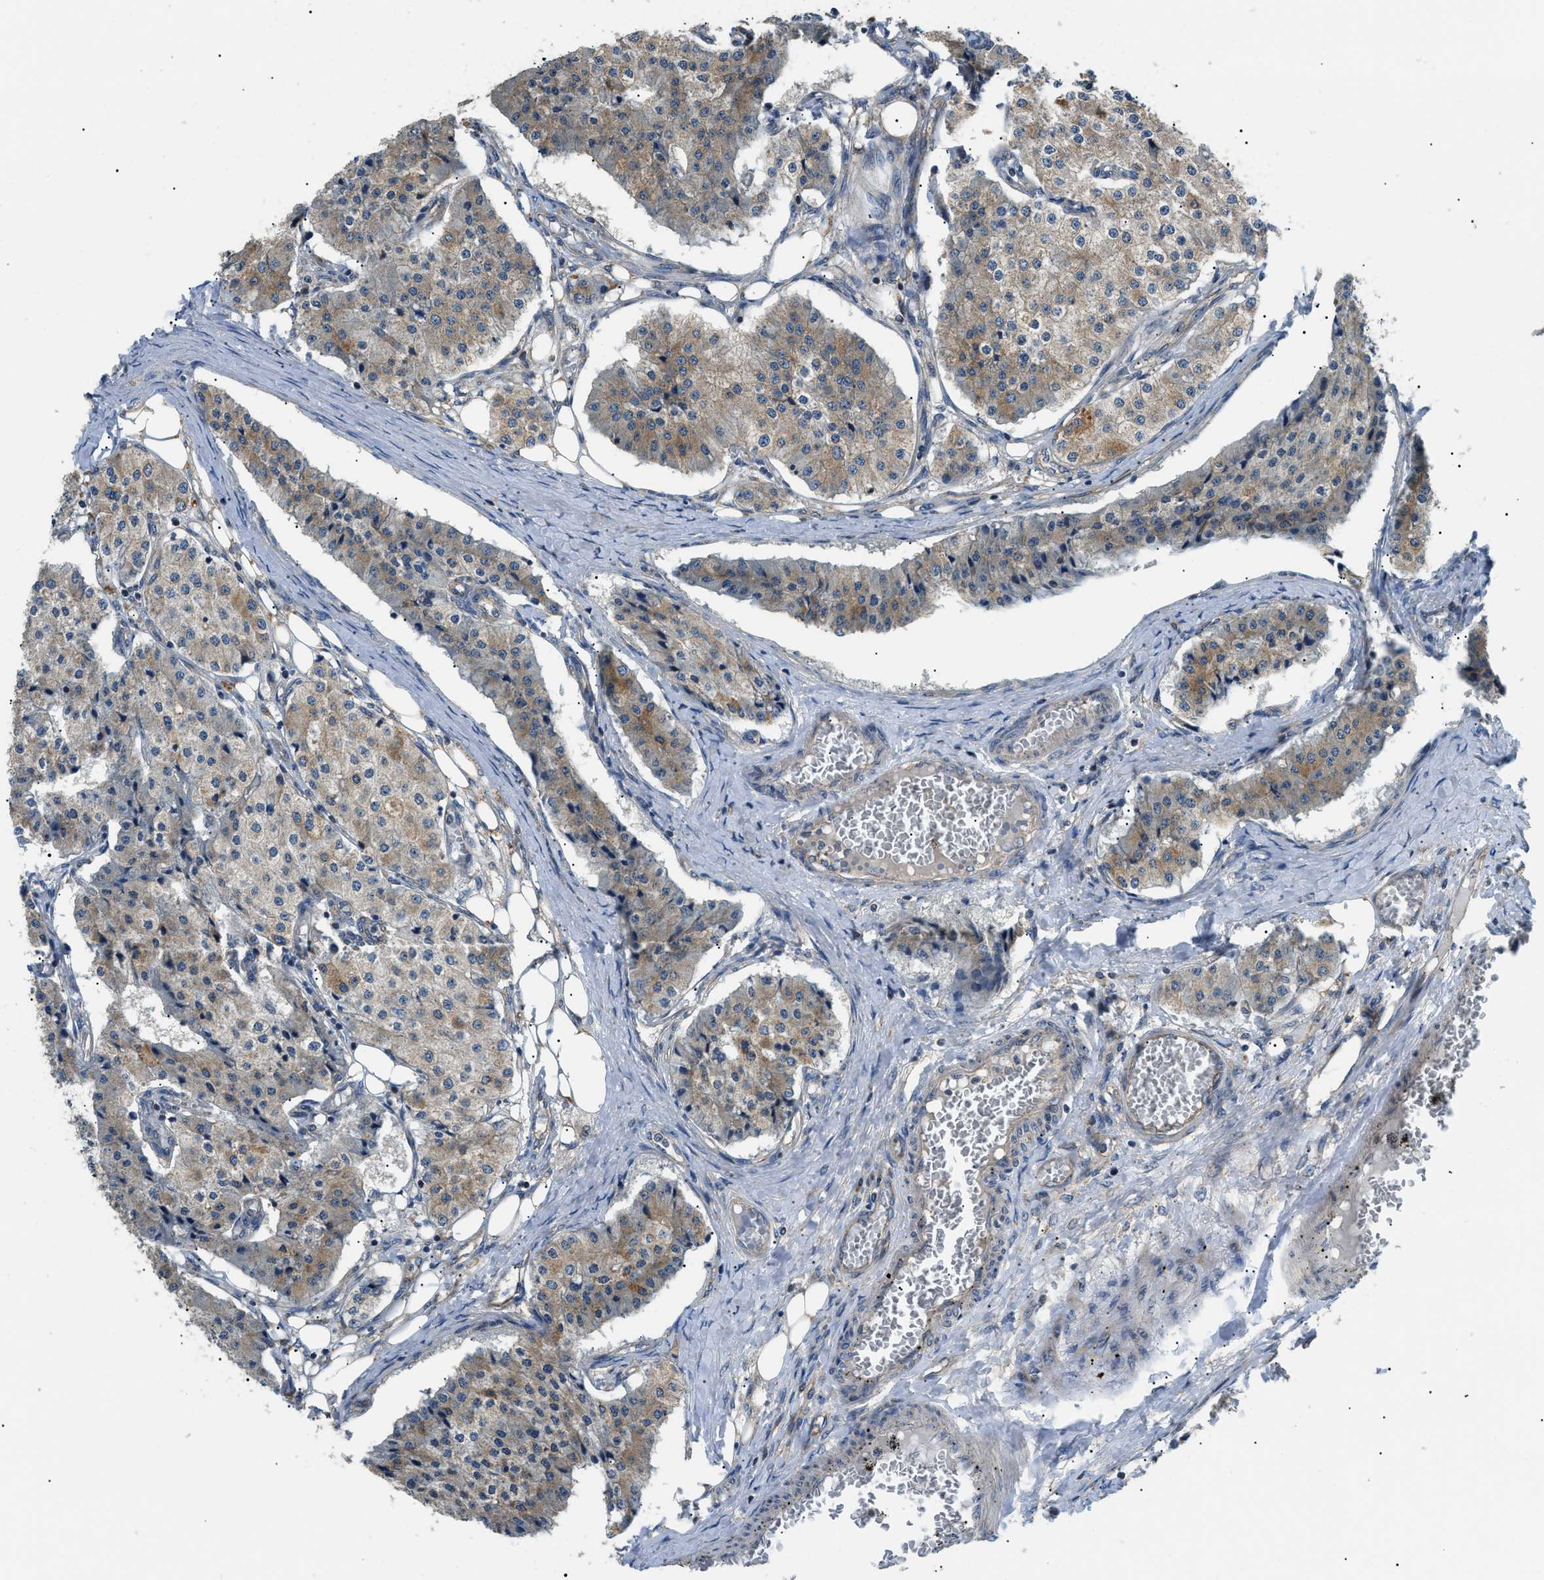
{"staining": {"intensity": "moderate", "quantity": "25%-75%", "location": "cytoplasmic/membranous"}, "tissue": "carcinoid", "cell_type": "Tumor cells", "image_type": "cancer", "snomed": [{"axis": "morphology", "description": "Carcinoid, malignant, NOS"}, {"axis": "topography", "description": "Colon"}], "caption": "Immunohistochemistry (IHC) micrograph of carcinoid stained for a protein (brown), which exhibits medium levels of moderate cytoplasmic/membranous staining in approximately 25%-75% of tumor cells.", "gene": "SRPK1", "patient": {"sex": "female", "age": 52}}